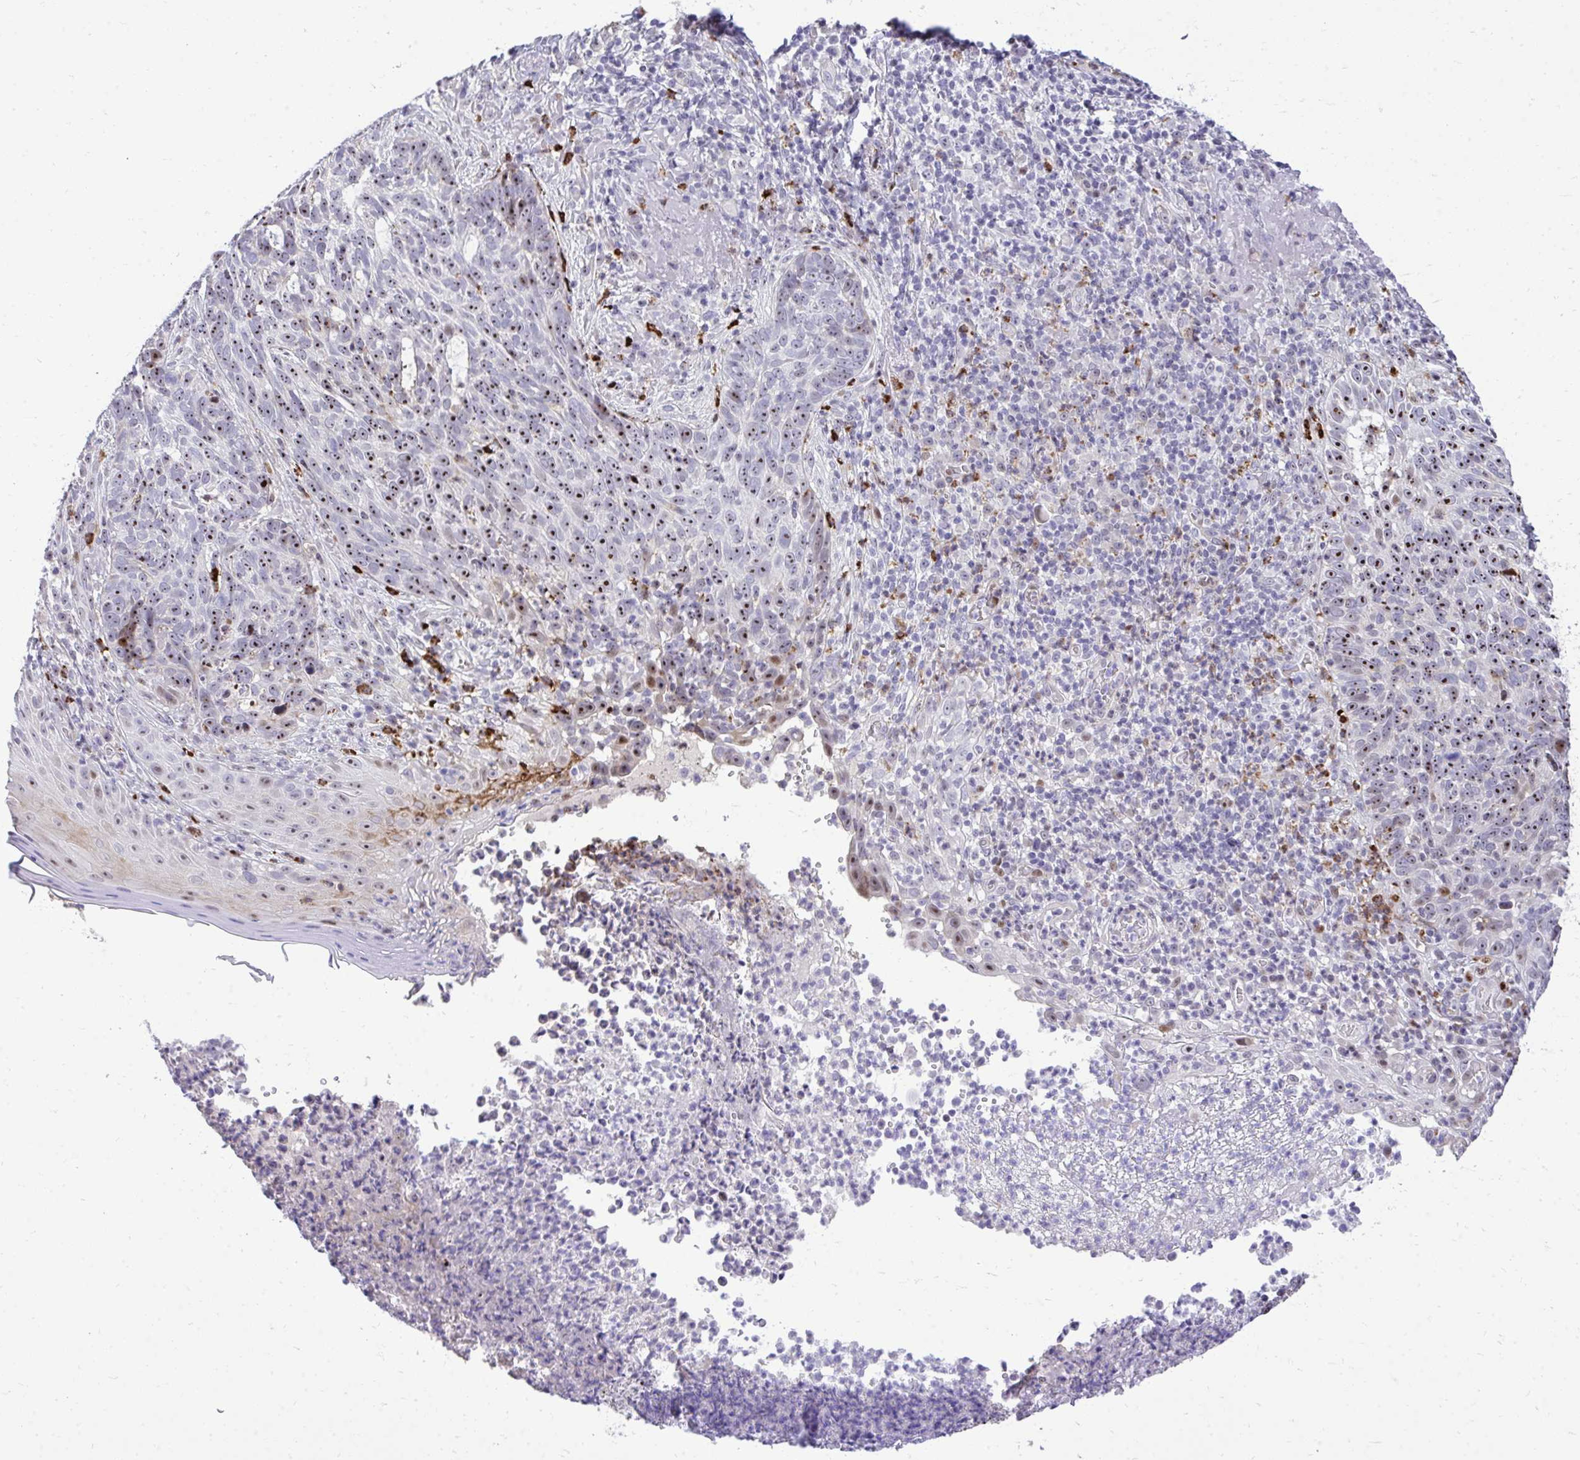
{"staining": {"intensity": "moderate", "quantity": ">75%", "location": "cytoplasmic/membranous,nuclear"}, "tissue": "skin cancer", "cell_type": "Tumor cells", "image_type": "cancer", "snomed": [{"axis": "morphology", "description": "Basal cell carcinoma"}, {"axis": "topography", "description": "Skin"}, {"axis": "topography", "description": "Skin of face"}], "caption": "Protein staining reveals moderate cytoplasmic/membranous and nuclear positivity in approximately >75% of tumor cells in basal cell carcinoma (skin).", "gene": "DLX4", "patient": {"sex": "female", "age": 95}}